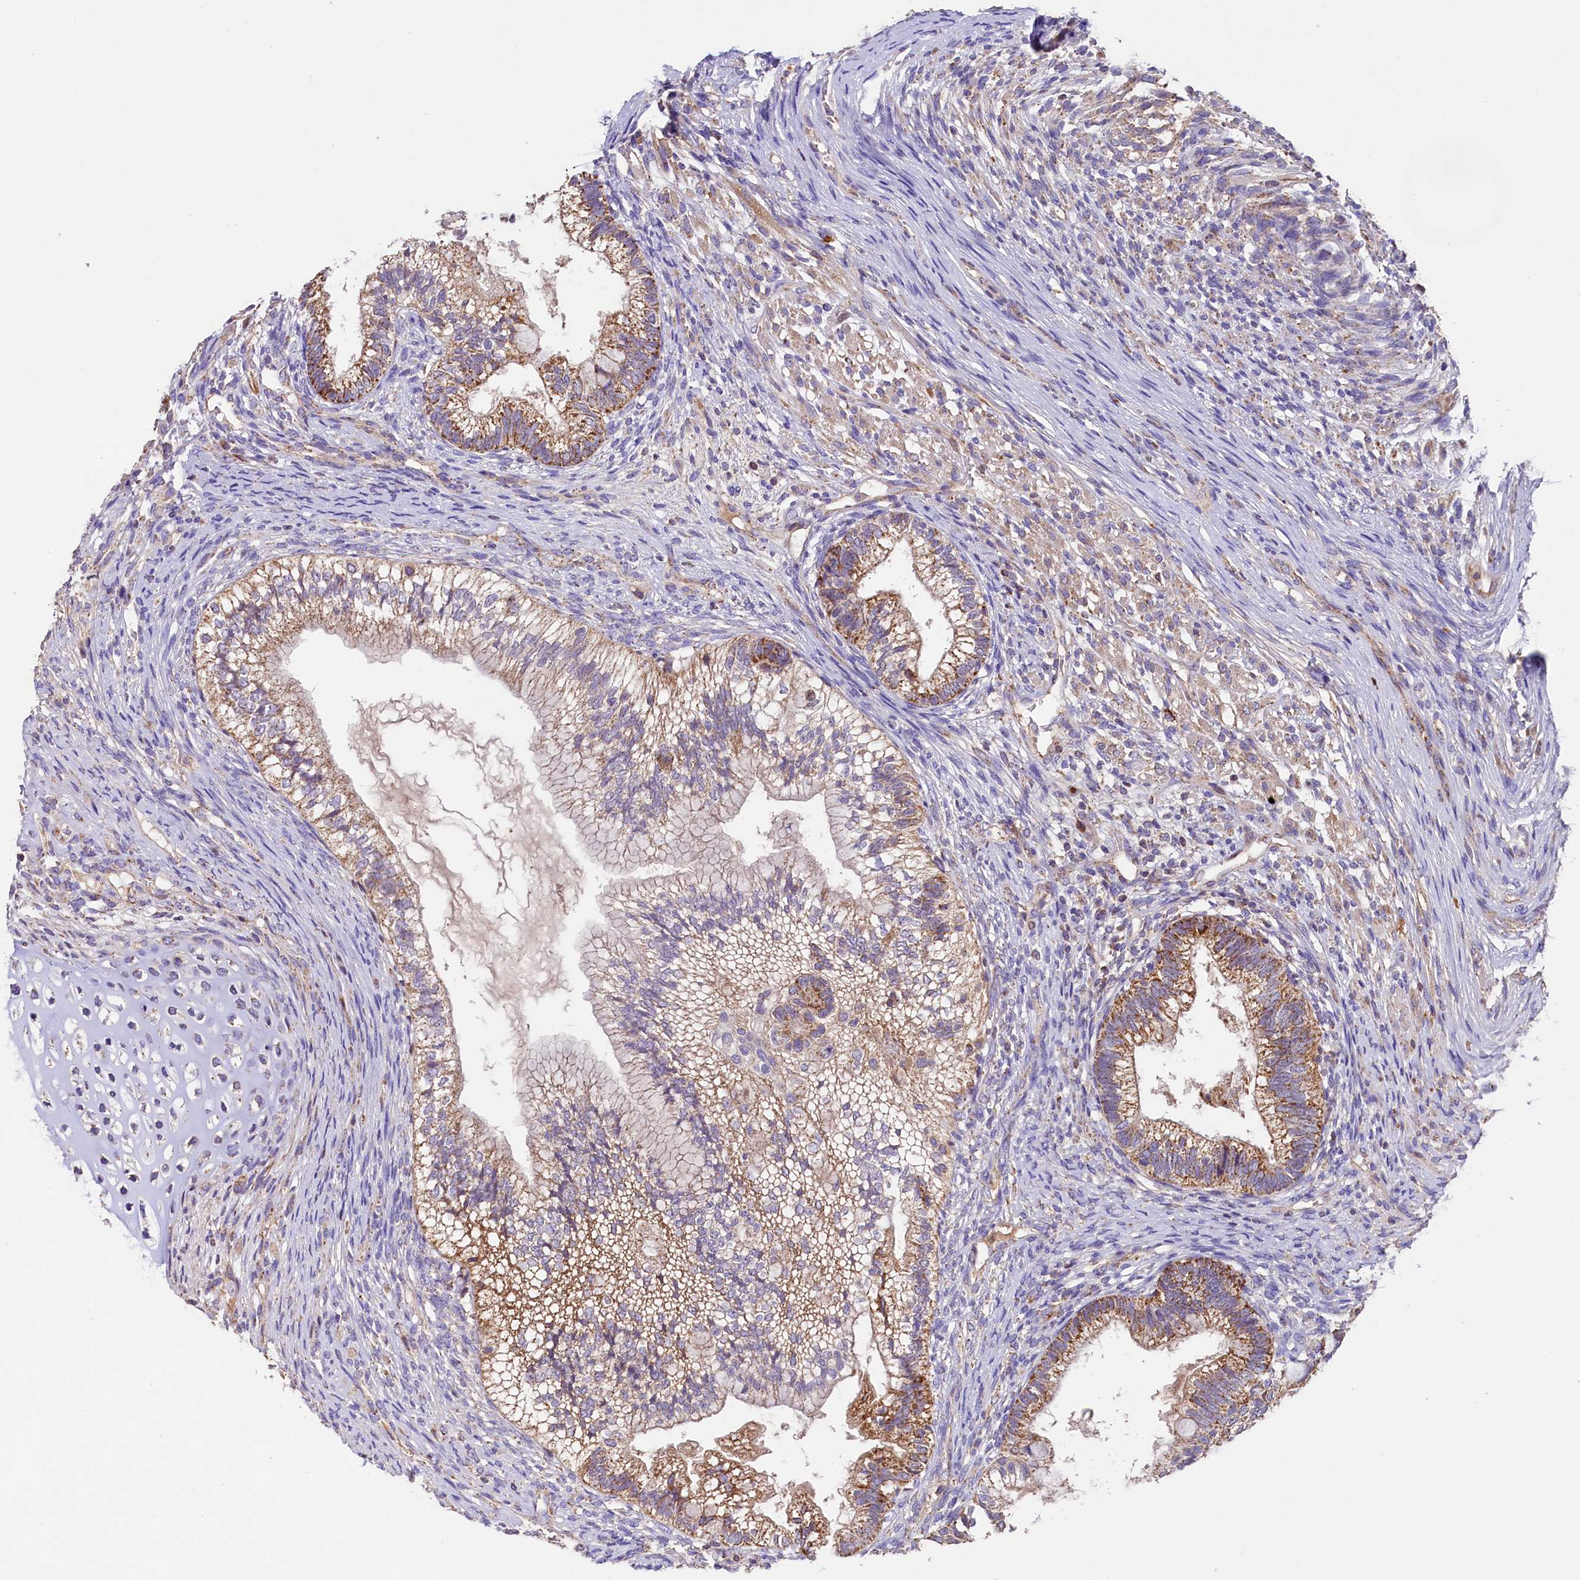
{"staining": {"intensity": "moderate", "quantity": "25%-75%", "location": "cytoplasmic/membranous"}, "tissue": "testis cancer", "cell_type": "Tumor cells", "image_type": "cancer", "snomed": [{"axis": "morphology", "description": "Seminoma, NOS"}, {"axis": "morphology", "description": "Carcinoma, Embryonal, NOS"}, {"axis": "topography", "description": "Testis"}], "caption": "About 25%-75% of tumor cells in testis cancer exhibit moderate cytoplasmic/membranous protein positivity as visualized by brown immunohistochemical staining.", "gene": "PMPCB", "patient": {"sex": "male", "age": 28}}